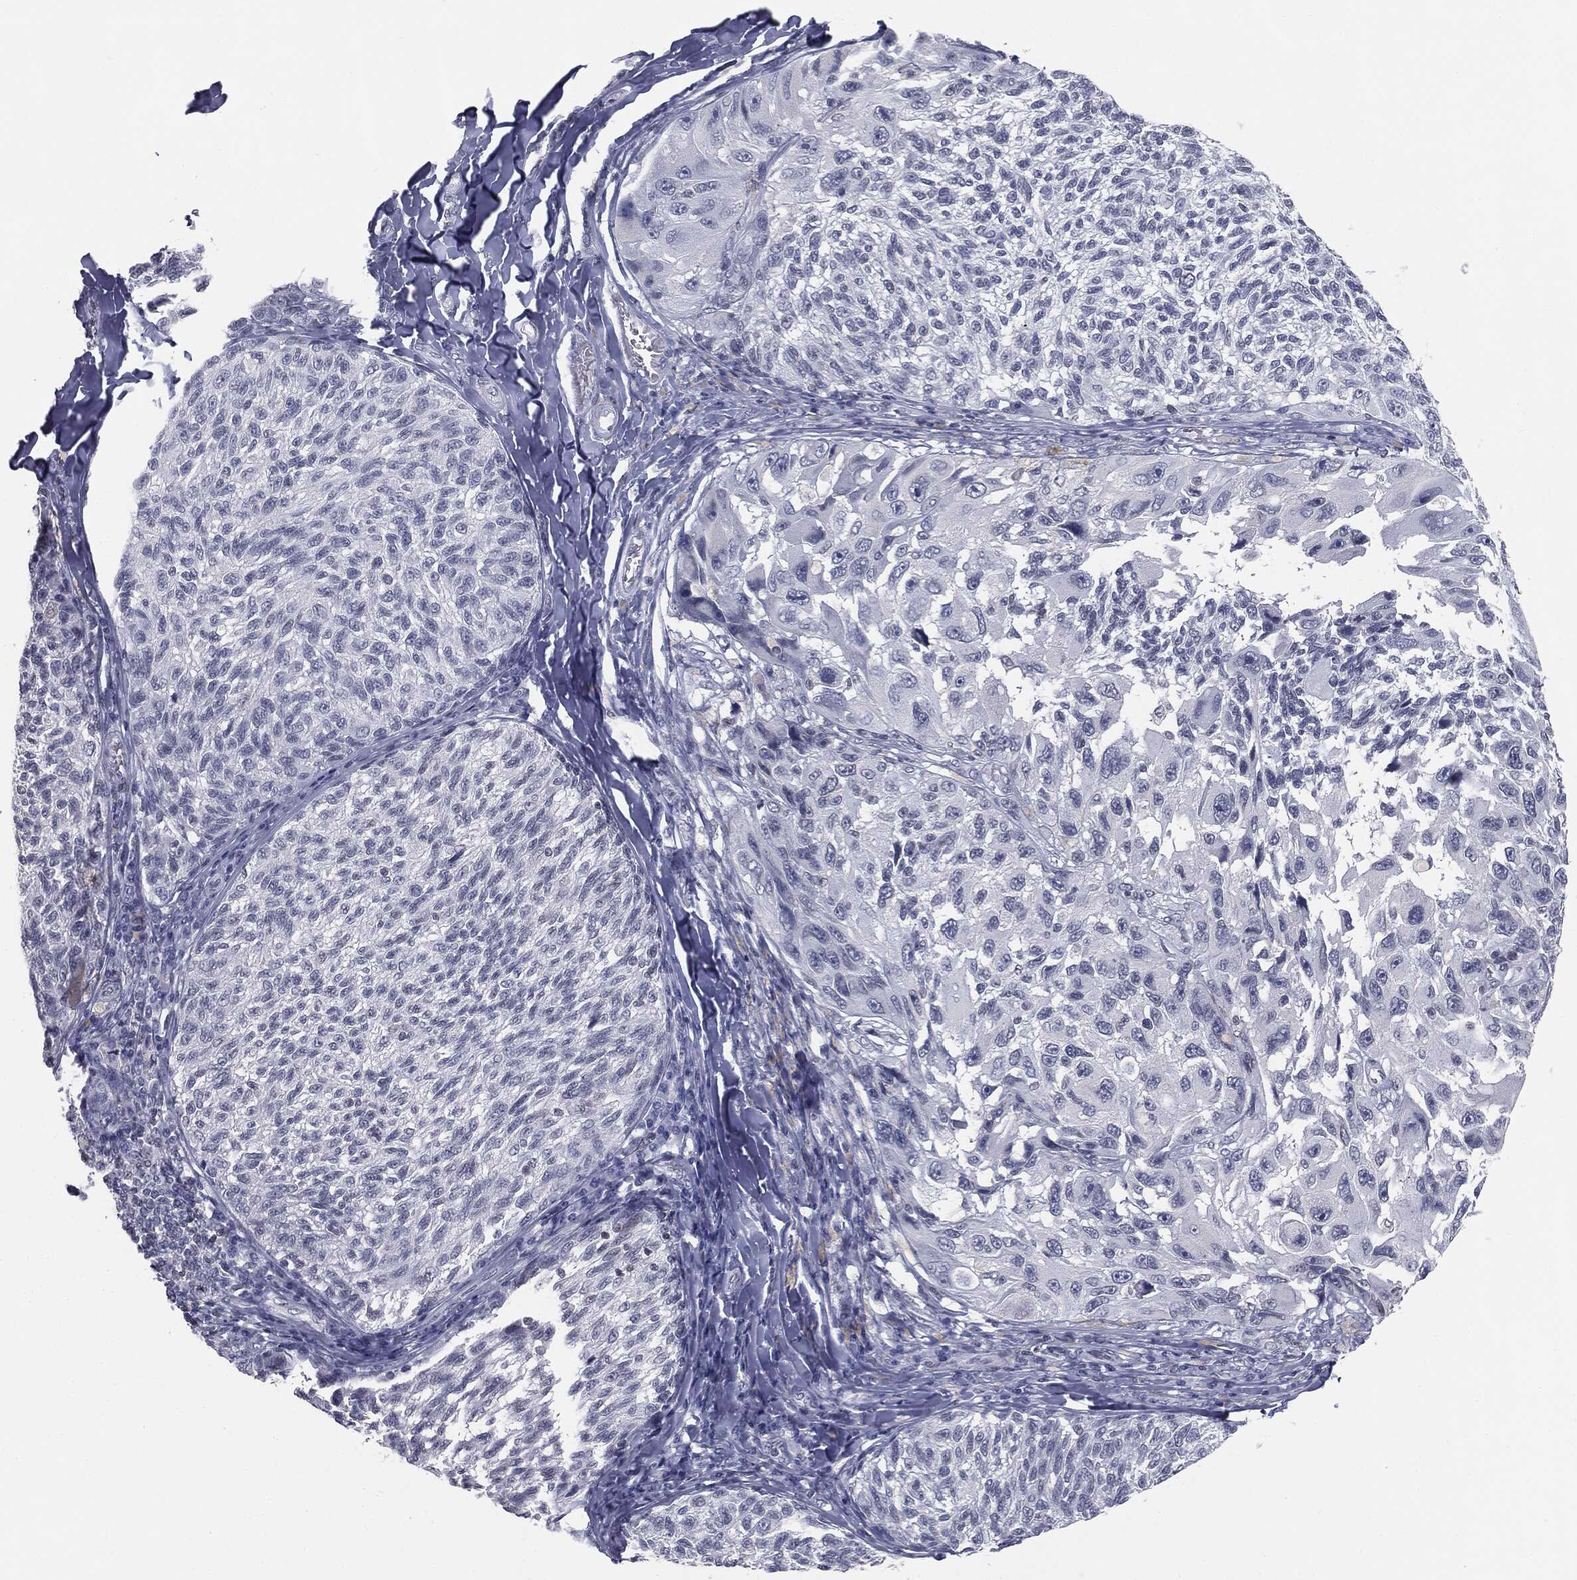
{"staining": {"intensity": "negative", "quantity": "none", "location": "none"}, "tissue": "melanoma", "cell_type": "Tumor cells", "image_type": "cancer", "snomed": [{"axis": "morphology", "description": "Malignant melanoma, NOS"}, {"axis": "topography", "description": "Skin"}], "caption": "An image of human malignant melanoma is negative for staining in tumor cells.", "gene": "ALDOB", "patient": {"sex": "female", "age": 73}}